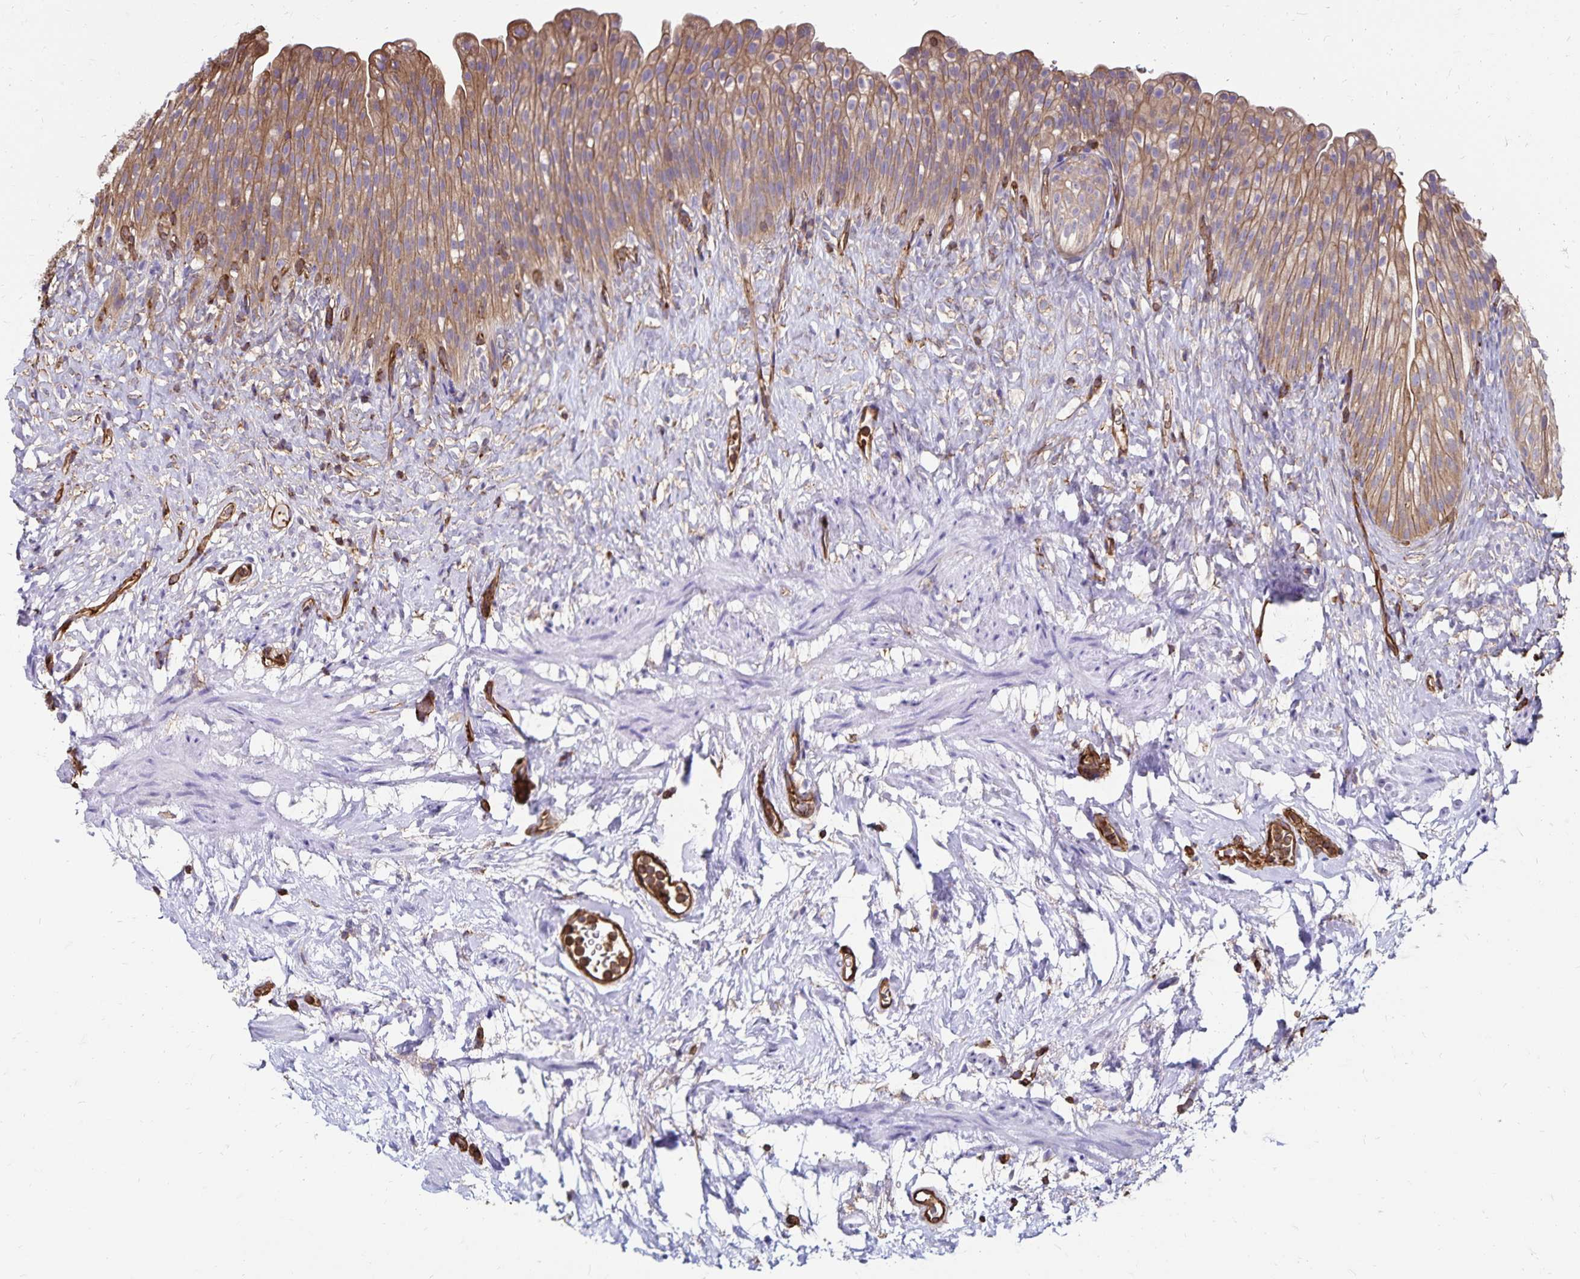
{"staining": {"intensity": "moderate", "quantity": "25%-75%", "location": "cytoplasmic/membranous"}, "tissue": "urinary bladder", "cell_type": "Urothelial cells", "image_type": "normal", "snomed": [{"axis": "morphology", "description": "Normal tissue, NOS"}, {"axis": "topography", "description": "Urinary bladder"}, {"axis": "topography", "description": "Prostate"}], "caption": "About 25%-75% of urothelial cells in normal urinary bladder reveal moderate cytoplasmic/membranous protein staining as visualized by brown immunohistochemical staining.", "gene": "RPRML", "patient": {"sex": "male", "age": 76}}